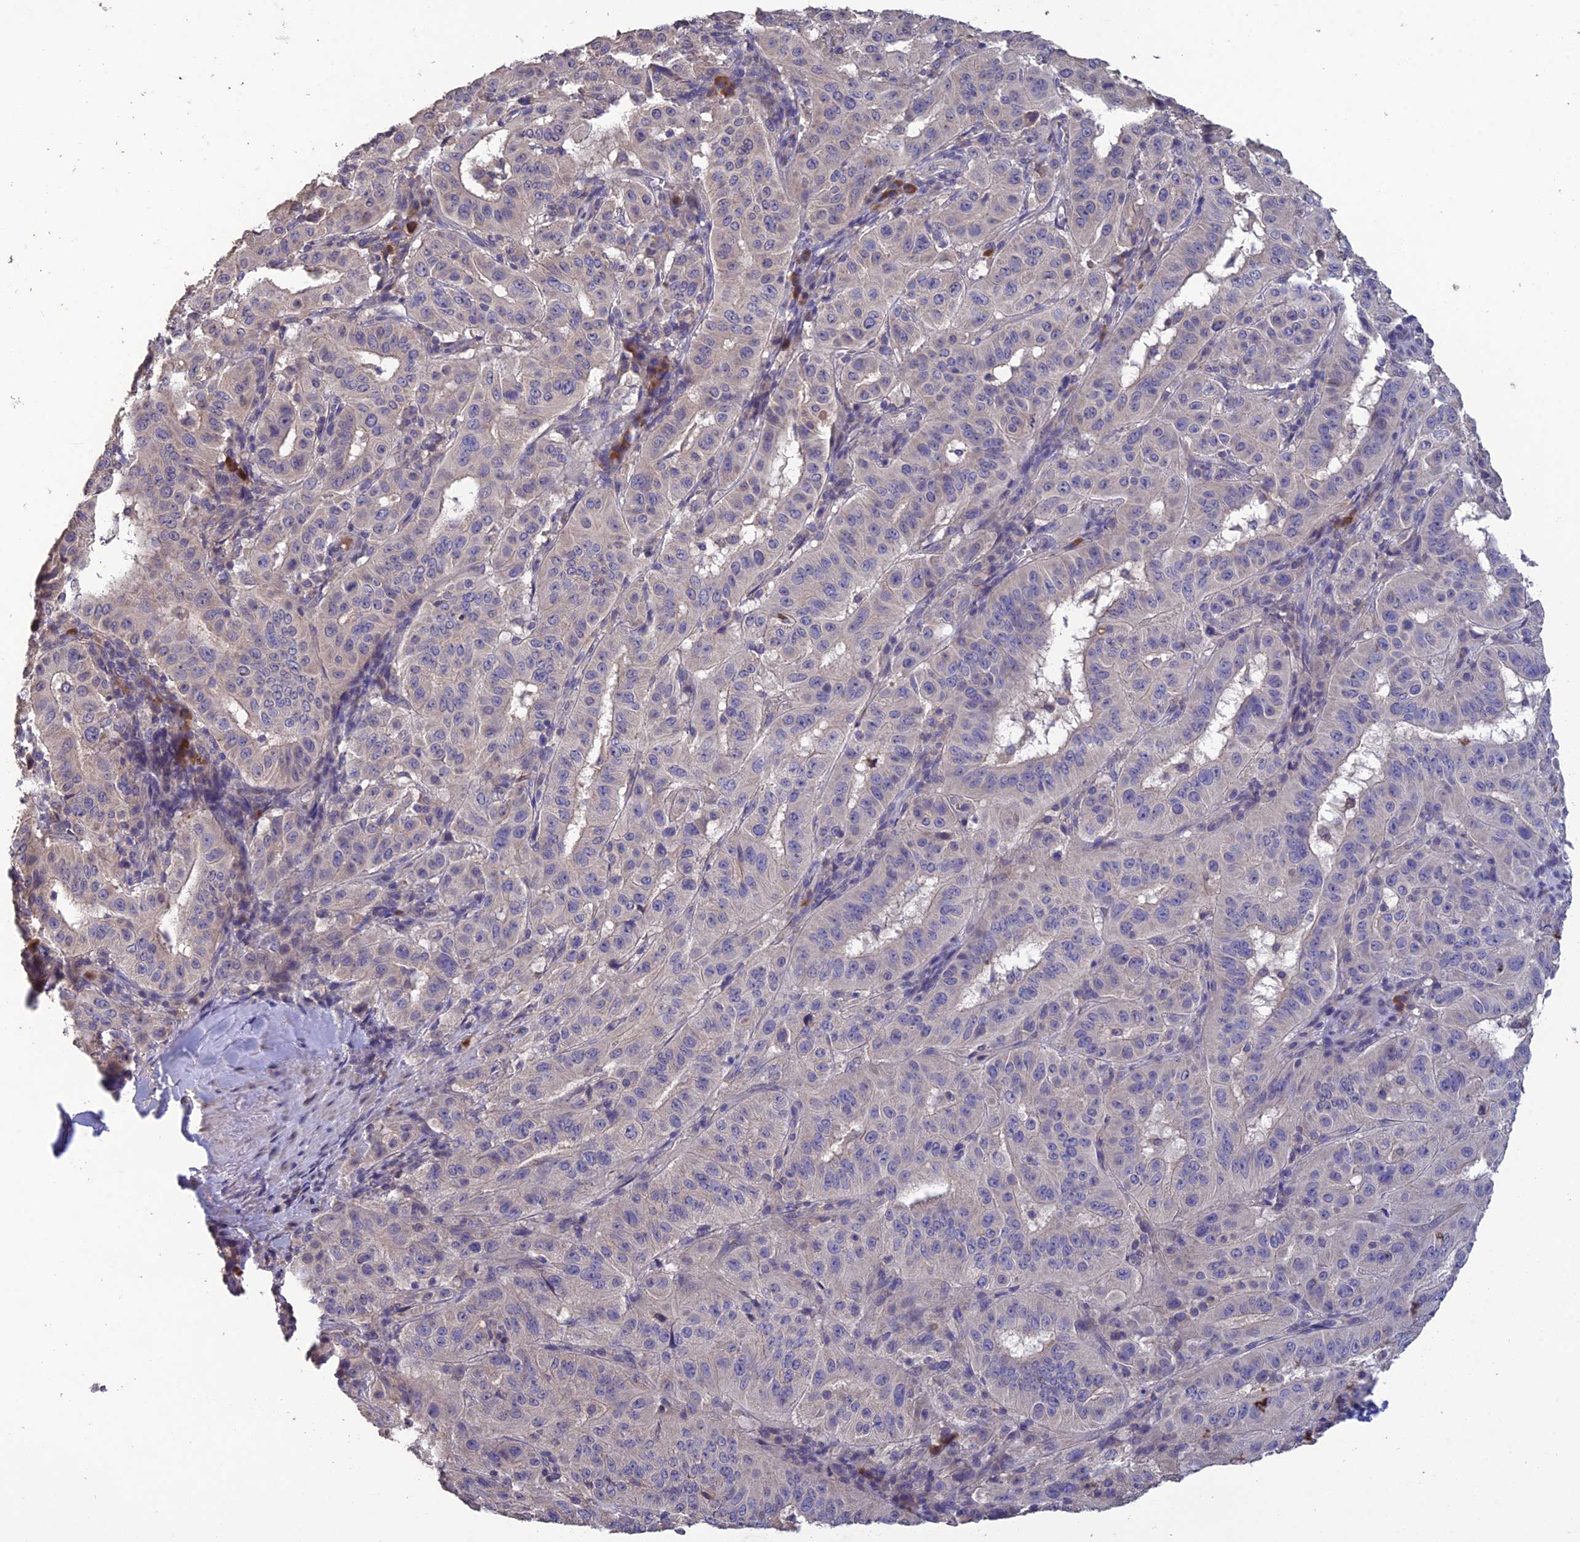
{"staining": {"intensity": "negative", "quantity": "none", "location": "none"}, "tissue": "pancreatic cancer", "cell_type": "Tumor cells", "image_type": "cancer", "snomed": [{"axis": "morphology", "description": "Adenocarcinoma, NOS"}, {"axis": "topography", "description": "Pancreas"}], "caption": "Tumor cells are negative for brown protein staining in pancreatic adenocarcinoma.", "gene": "SLC39A13", "patient": {"sex": "male", "age": 63}}